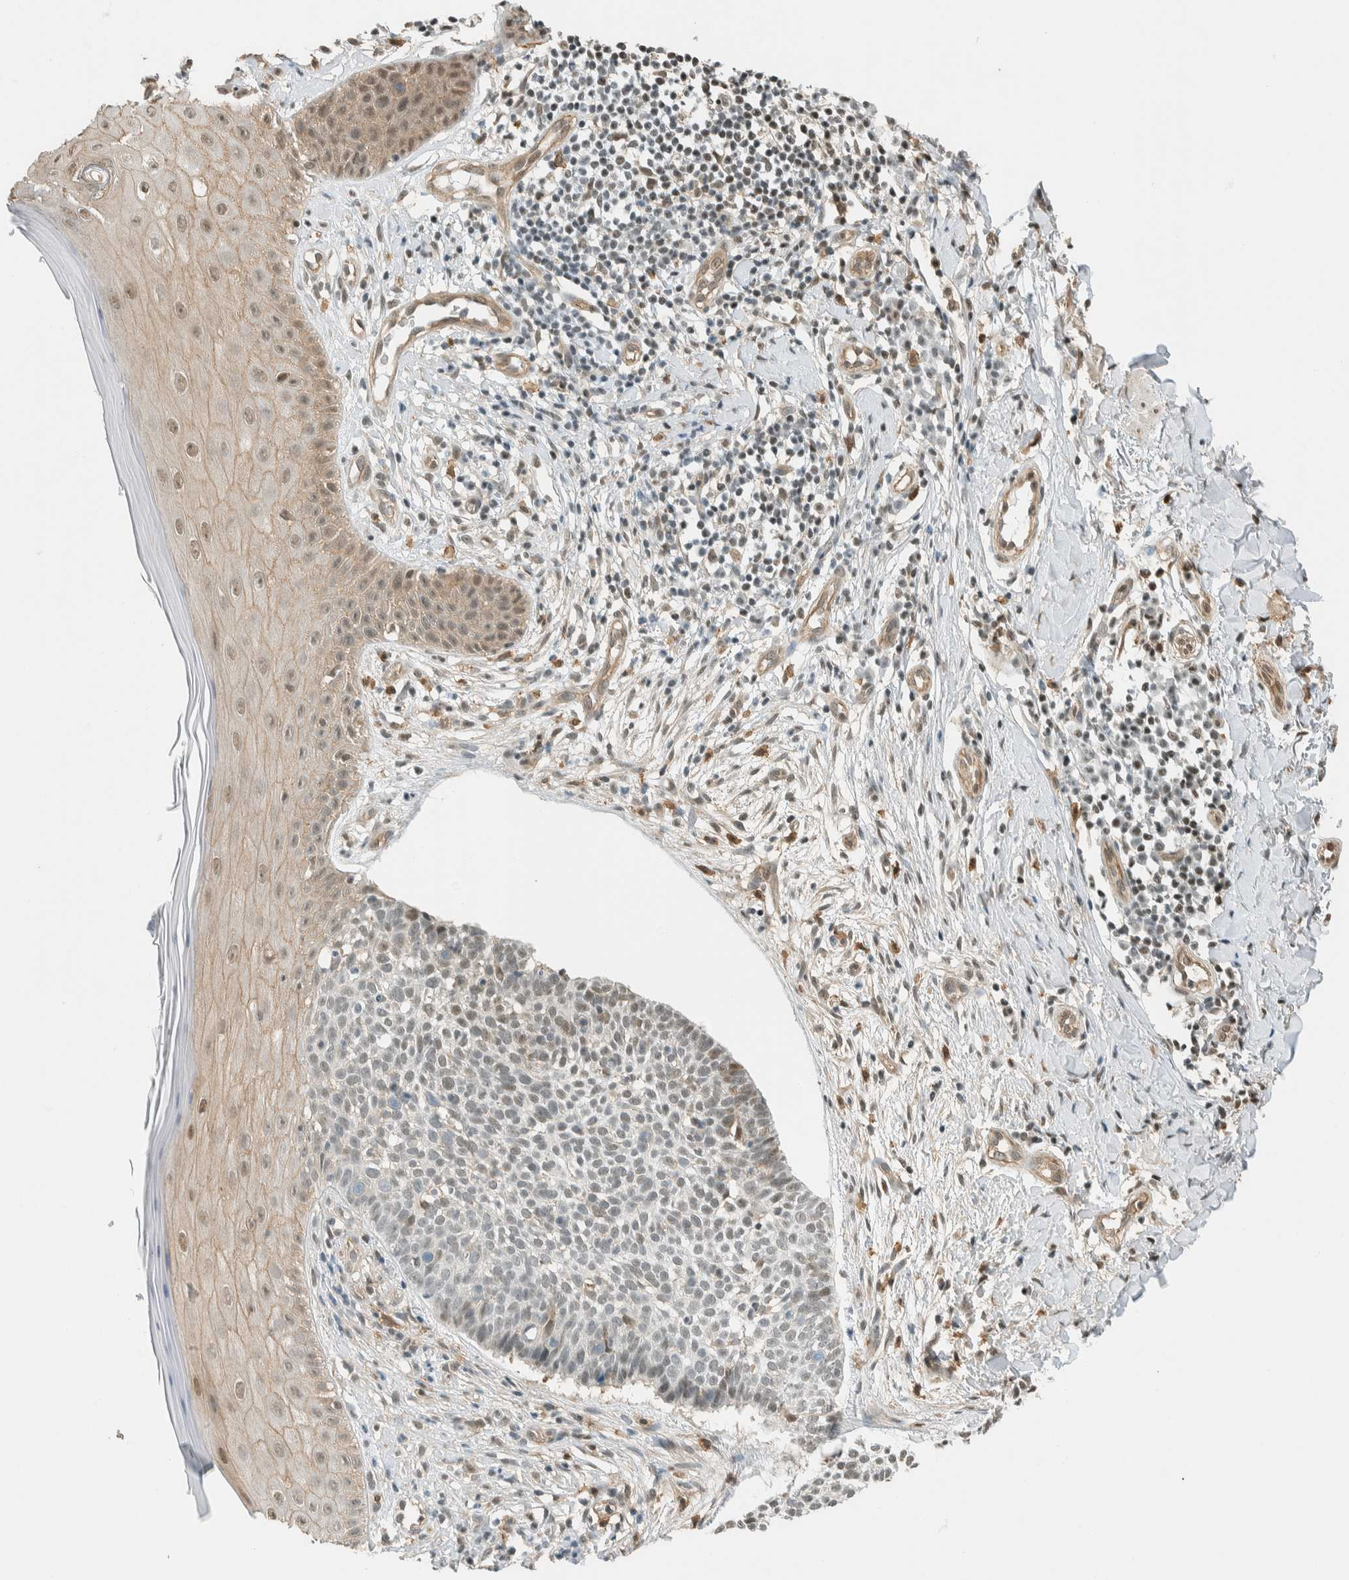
{"staining": {"intensity": "weak", "quantity": "<25%", "location": "nuclear"}, "tissue": "skin cancer", "cell_type": "Tumor cells", "image_type": "cancer", "snomed": [{"axis": "morphology", "description": "Normal tissue, NOS"}, {"axis": "morphology", "description": "Basal cell carcinoma"}, {"axis": "topography", "description": "Skin"}], "caption": "Tumor cells show no significant protein expression in basal cell carcinoma (skin).", "gene": "NIBAN2", "patient": {"sex": "male", "age": 67}}